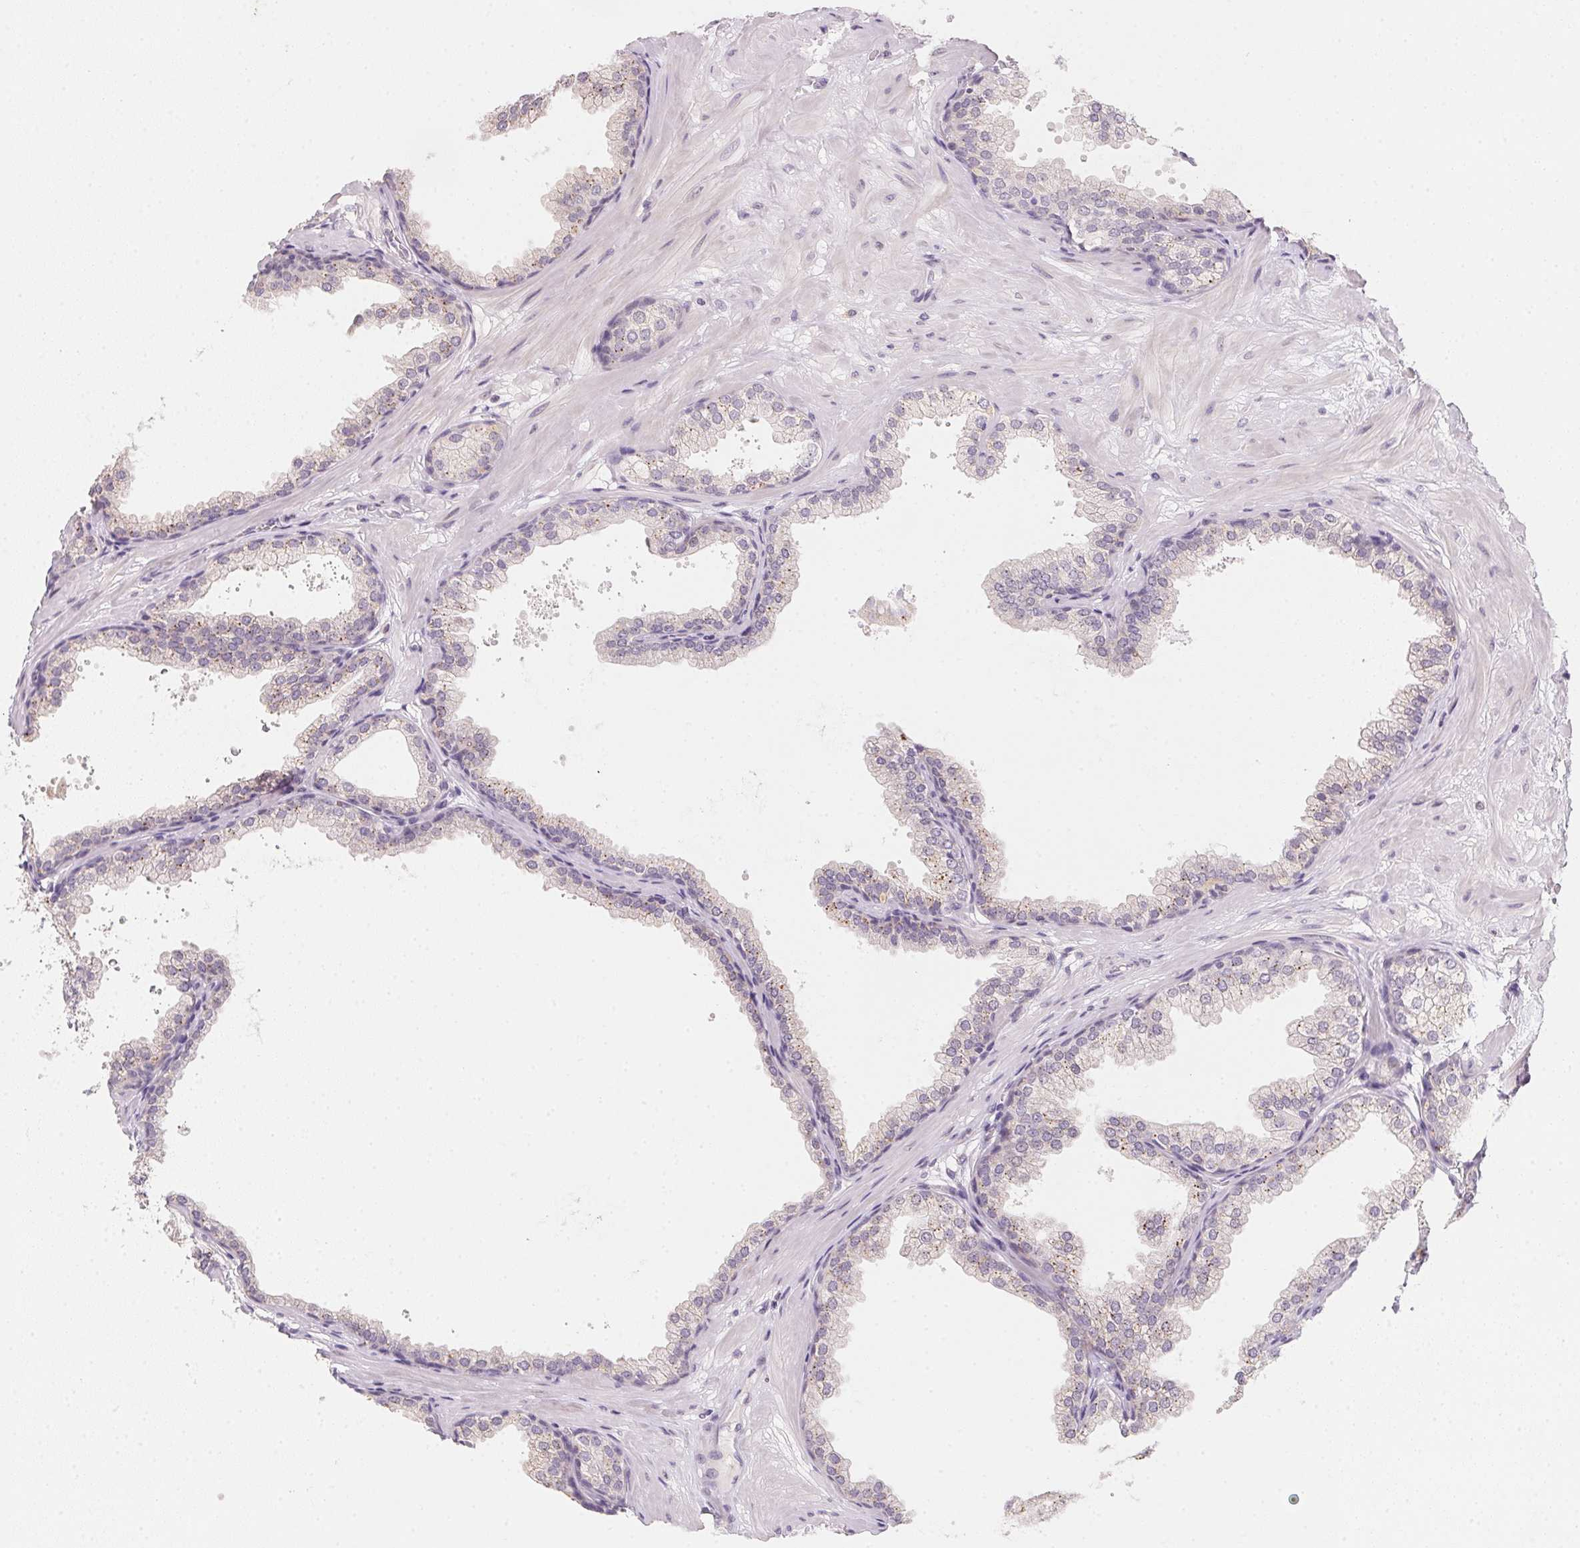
{"staining": {"intensity": "moderate", "quantity": "<25%", "location": "cytoplasmic/membranous"}, "tissue": "prostate", "cell_type": "Glandular cells", "image_type": "normal", "snomed": [{"axis": "morphology", "description": "Normal tissue, NOS"}, {"axis": "topography", "description": "Prostate"}], "caption": "Brown immunohistochemical staining in unremarkable human prostate displays moderate cytoplasmic/membranous expression in about <25% of glandular cells. (DAB (3,3'-diaminobenzidine) IHC with brightfield microscopy, high magnification).", "gene": "SLC6A18", "patient": {"sex": "male", "age": 37}}